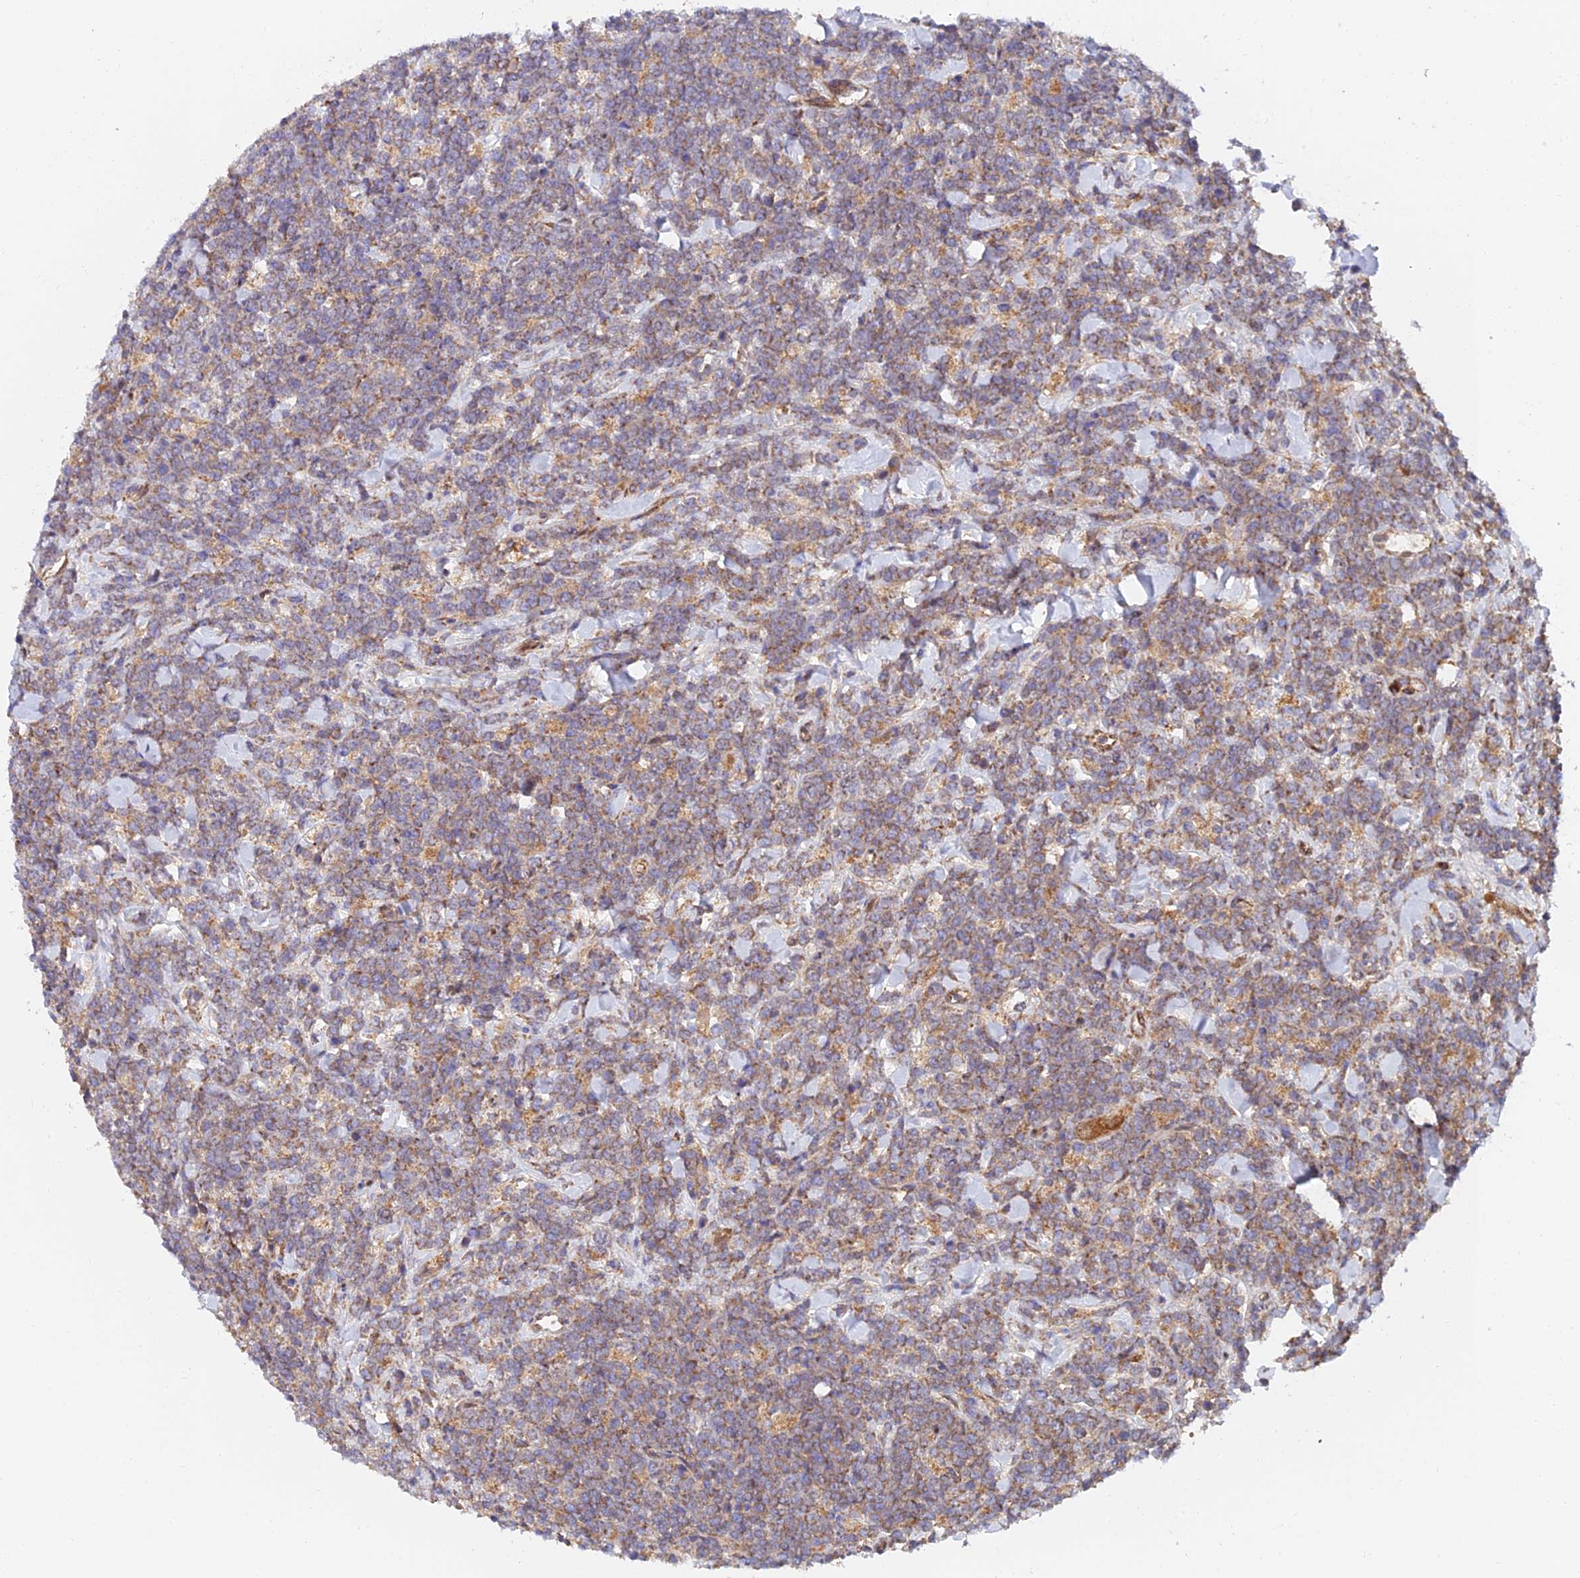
{"staining": {"intensity": "moderate", "quantity": ">75%", "location": "cytoplasmic/membranous"}, "tissue": "lymphoma", "cell_type": "Tumor cells", "image_type": "cancer", "snomed": [{"axis": "morphology", "description": "Malignant lymphoma, non-Hodgkin's type, High grade"}, {"axis": "topography", "description": "Small intestine"}], "caption": "DAB immunohistochemical staining of lymphoma demonstrates moderate cytoplasmic/membranous protein positivity in approximately >75% of tumor cells.", "gene": "PODNL1", "patient": {"sex": "male", "age": 8}}